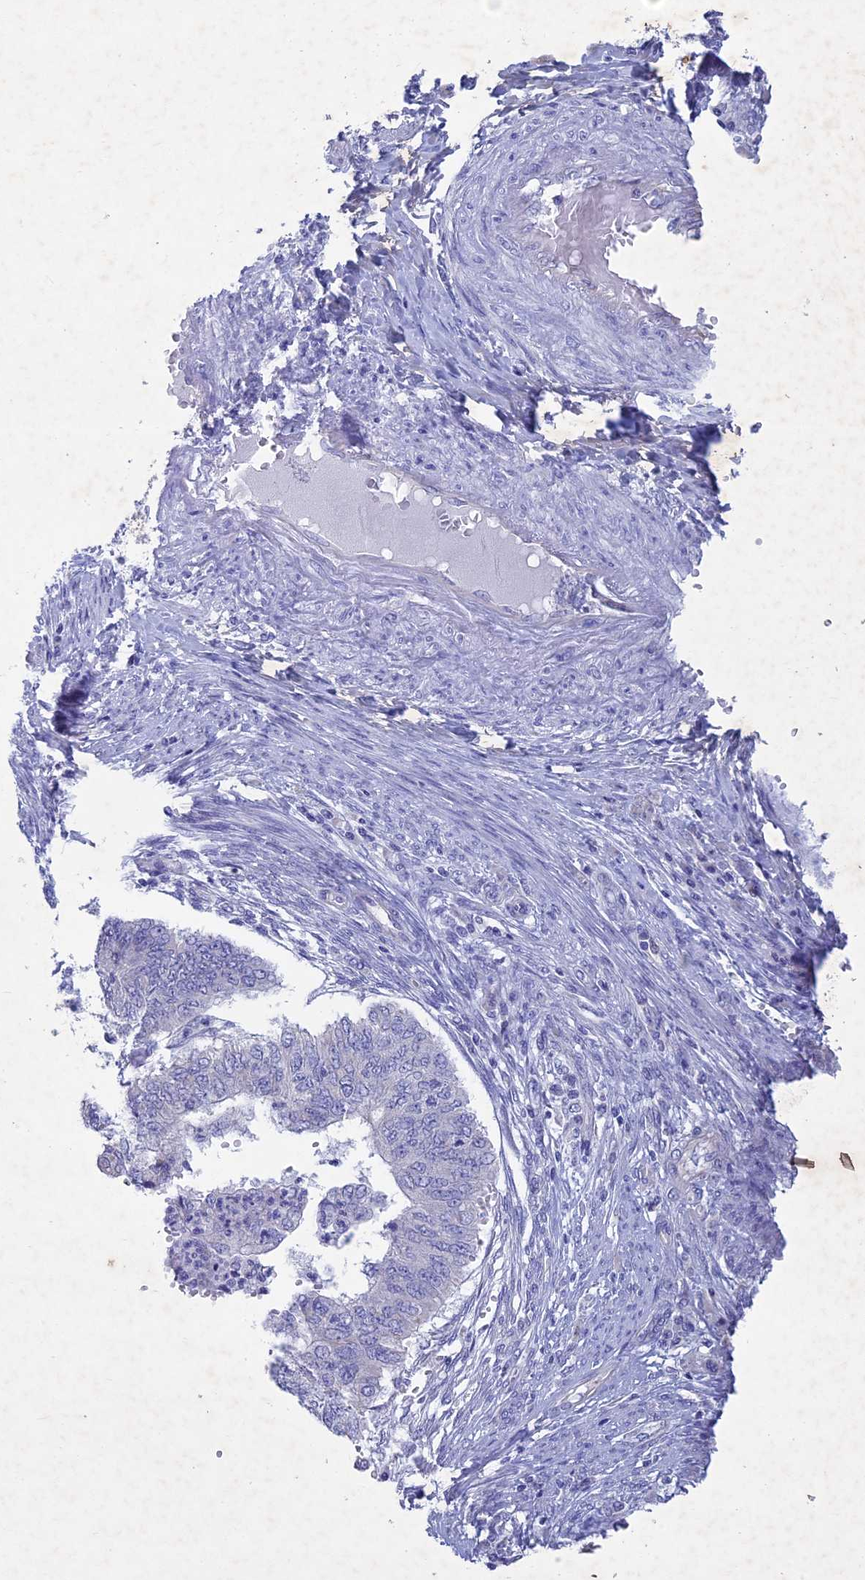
{"staining": {"intensity": "negative", "quantity": "none", "location": "none"}, "tissue": "endometrial cancer", "cell_type": "Tumor cells", "image_type": "cancer", "snomed": [{"axis": "morphology", "description": "Adenocarcinoma, NOS"}, {"axis": "topography", "description": "Endometrium"}], "caption": "High magnification brightfield microscopy of endometrial cancer (adenocarcinoma) stained with DAB (3,3'-diaminobenzidine) (brown) and counterstained with hematoxylin (blue): tumor cells show no significant staining.", "gene": "BTBD19", "patient": {"sex": "female", "age": 68}}